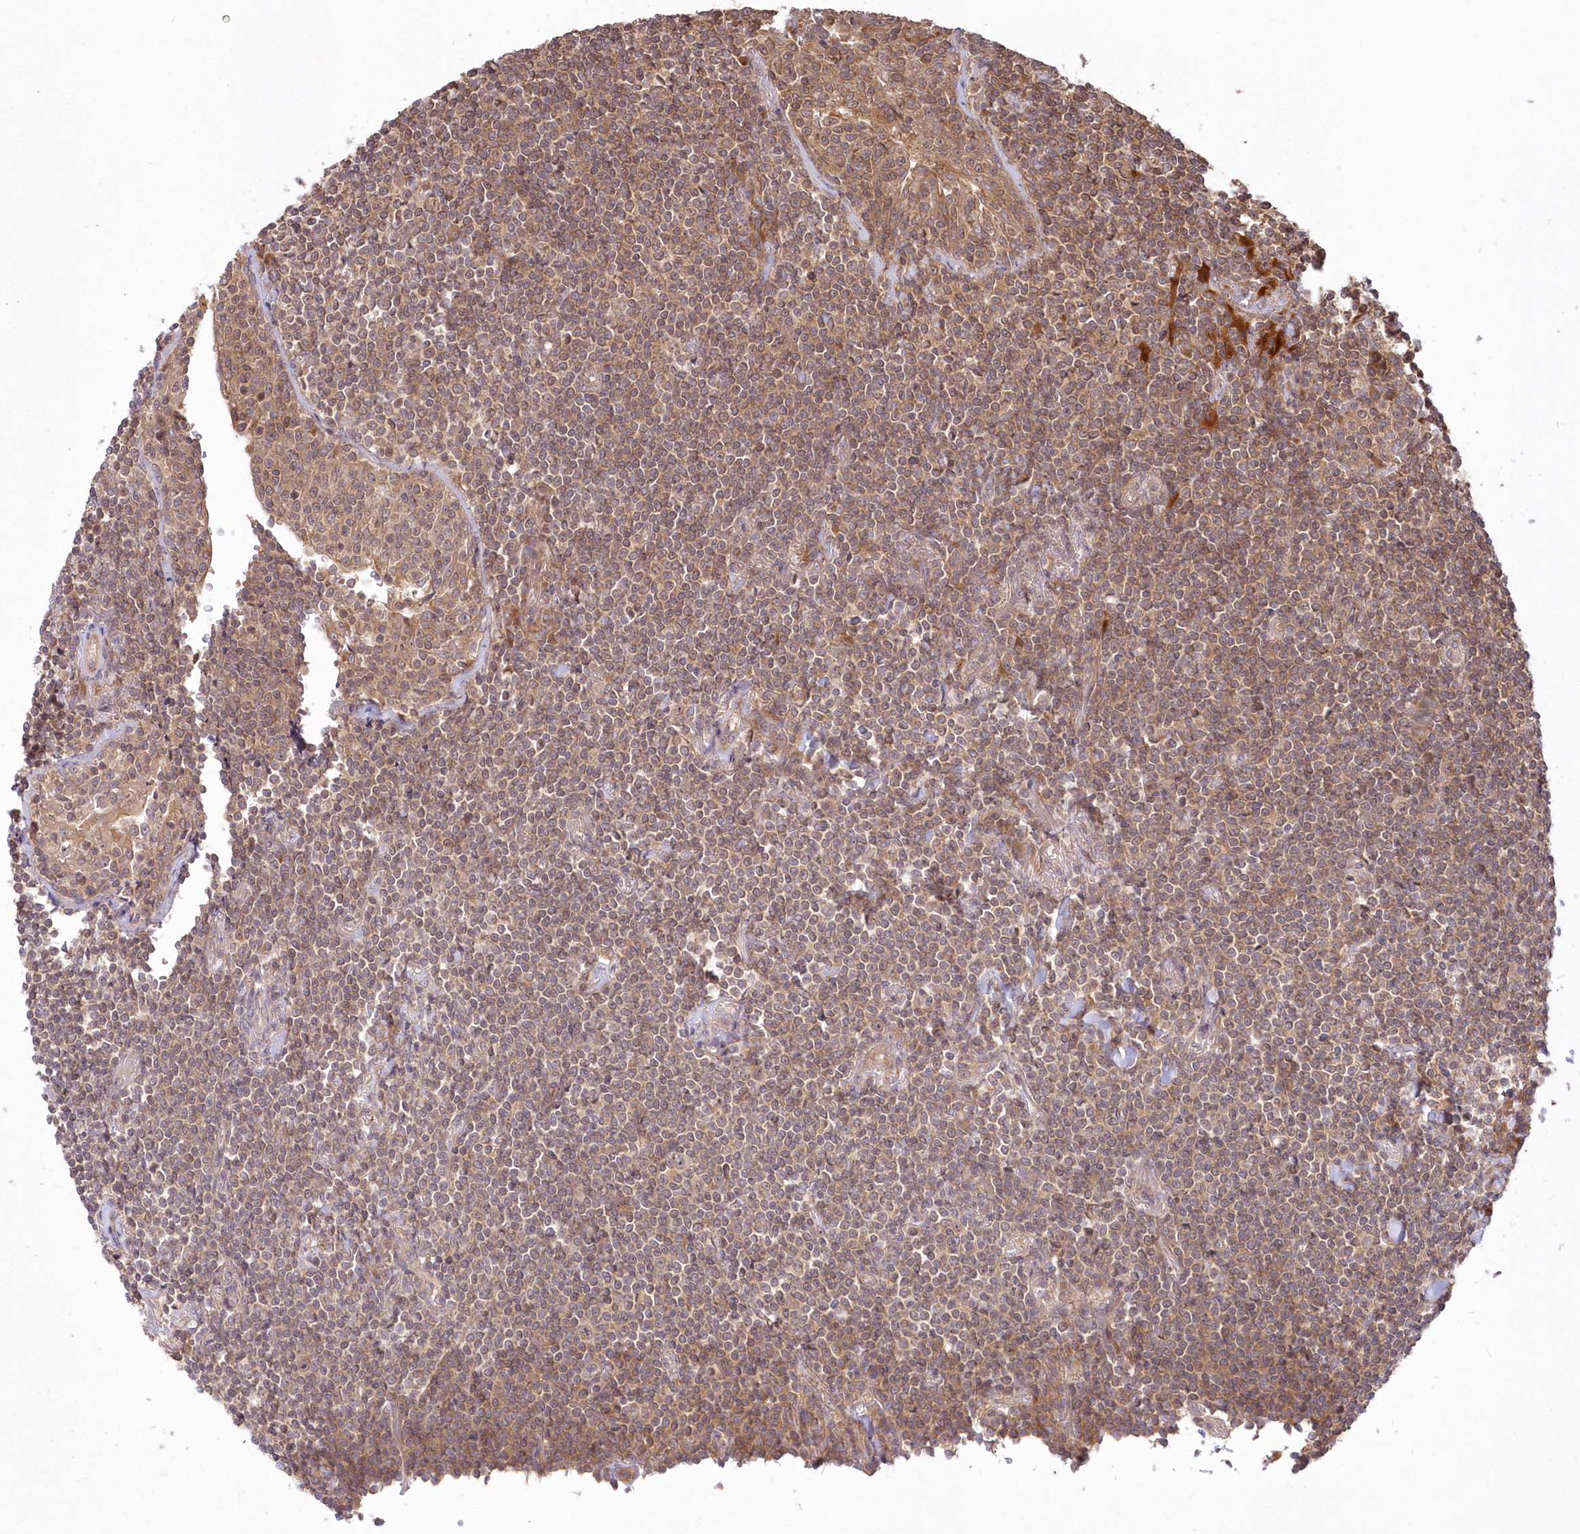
{"staining": {"intensity": "moderate", "quantity": ">75%", "location": "cytoplasmic/membranous,nuclear"}, "tissue": "lymphoma", "cell_type": "Tumor cells", "image_type": "cancer", "snomed": [{"axis": "morphology", "description": "Malignant lymphoma, non-Hodgkin's type, Low grade"}, {"axis": "topography", "description": "Lung"}], "caption": "Malignant lymphoma, non-Hodgkin's type (low-grade) stained with a protein marker displays moderate staining in tumor cells.", "gene": "TBCA", "patient": {"sex": "female", "age": 71}}